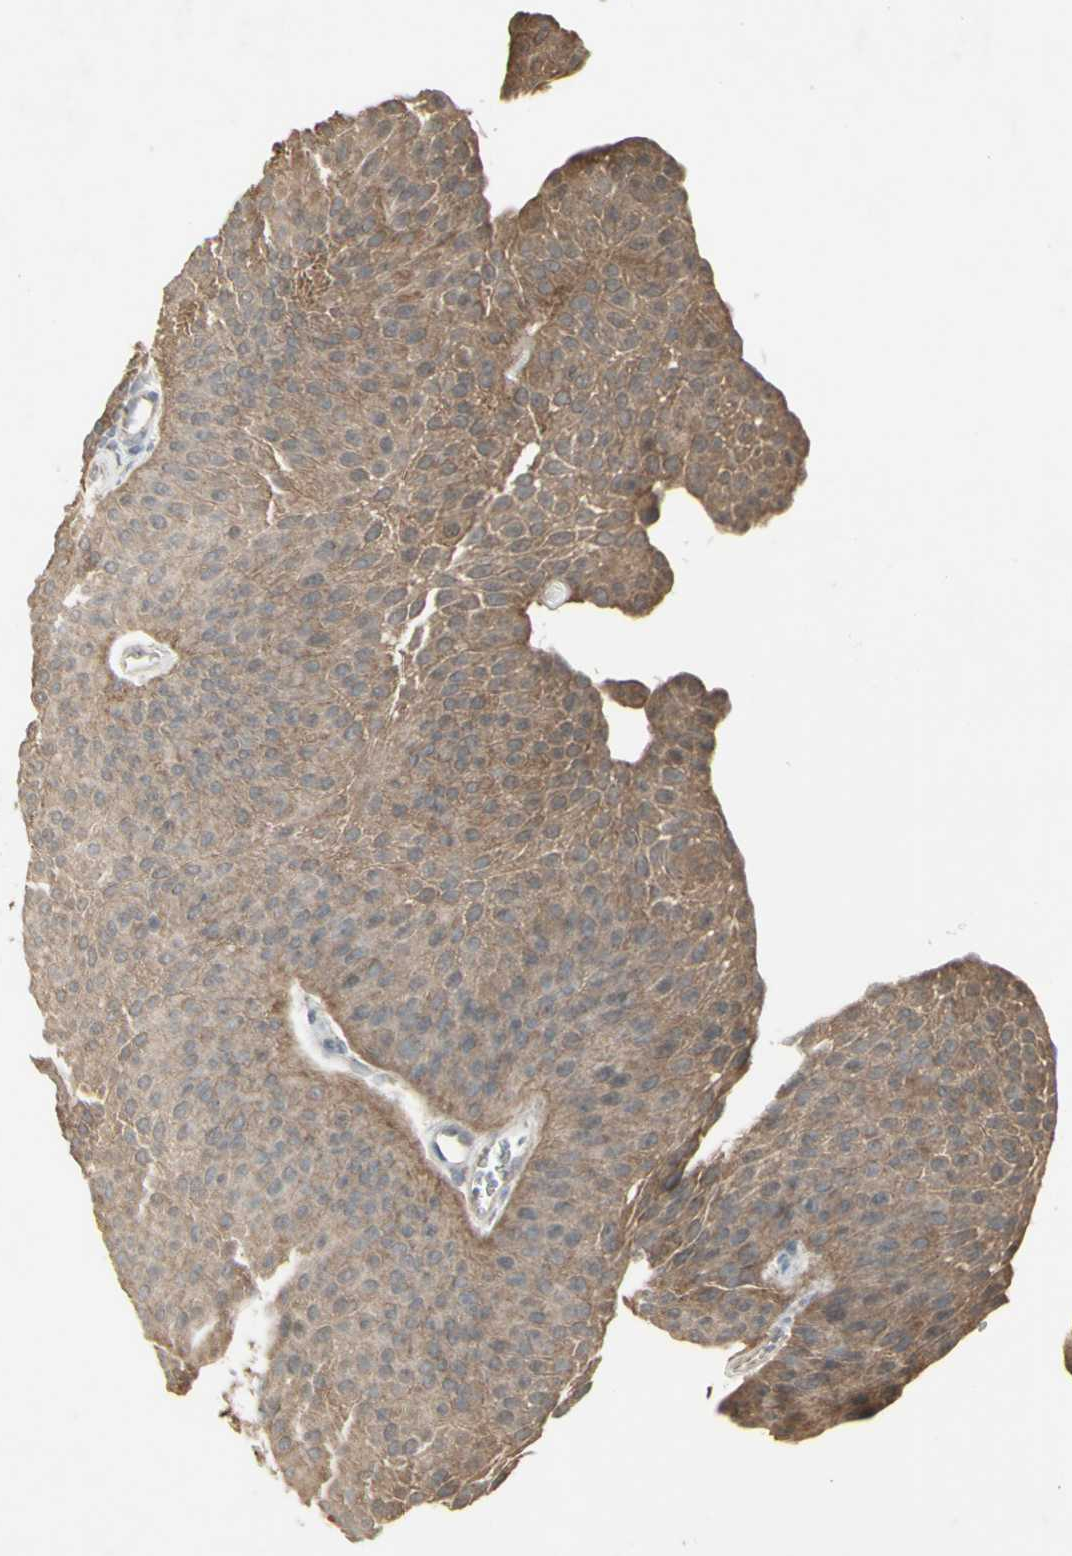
{"staining": {"intensity": "weak", "quantity": ">75%", "location": "cytoplasmic/membranous"}, "tissue": "urothelial cancer", "cell_type": "Tumor cells", "image_type": "cancer", "snomed": [{"axis": "morphology", "description": "Urothelial carcinoma, Low grade"}, {"axis": "topography", "description": "Urinary bladder"}], "caption": "This photomicrograph demonstrates immunohistochemistry (IHC) staining of urothelial cancer, with low weak cytoplasmic/membranous staining in approximately >75% of tumor cells.", "gene": "FXYD3", "patient": {"sex": "female", "age": 60}}